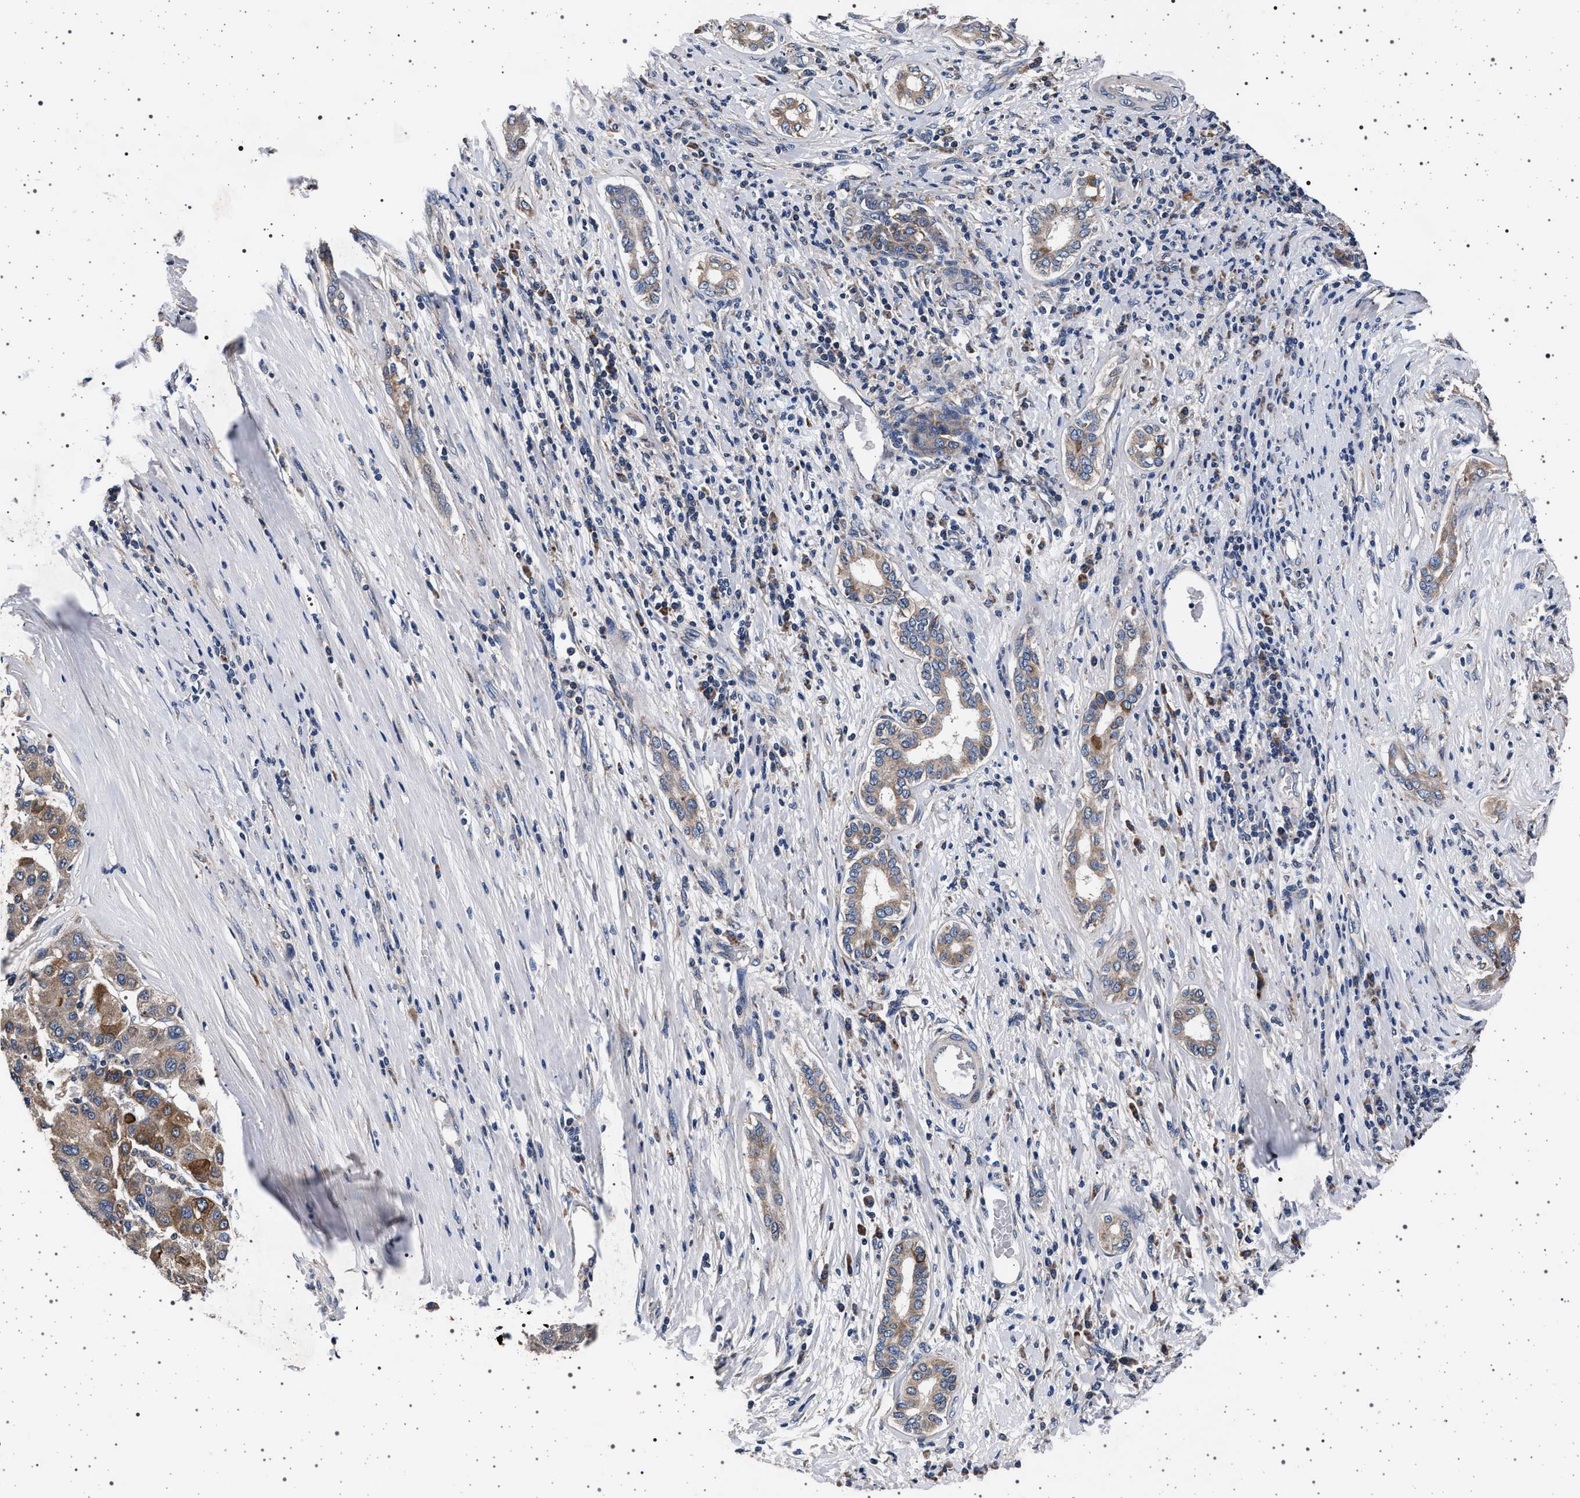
{"staining": {"intensity": "weak", "quantity": ">75%", "location": "cytoplasmic/membranous"}, "tissue": "liver cancer", "cell_type": "Tumor cells", "image_type": "cancer", "snomed": [{"axis": "morphology", "description": "Carcinoma, Hepatocellular, NOS"}, {"axis": "topography", "description": "Liver"}], "caption": "There is low levels of weak cytoplasmic/membranous staining in tumor cells of liver cancer, as demonstrated by immunohistochemical staining (brown color).", "gene": "MAP3K2", "patient": {"sex": "male", "age": 65}}